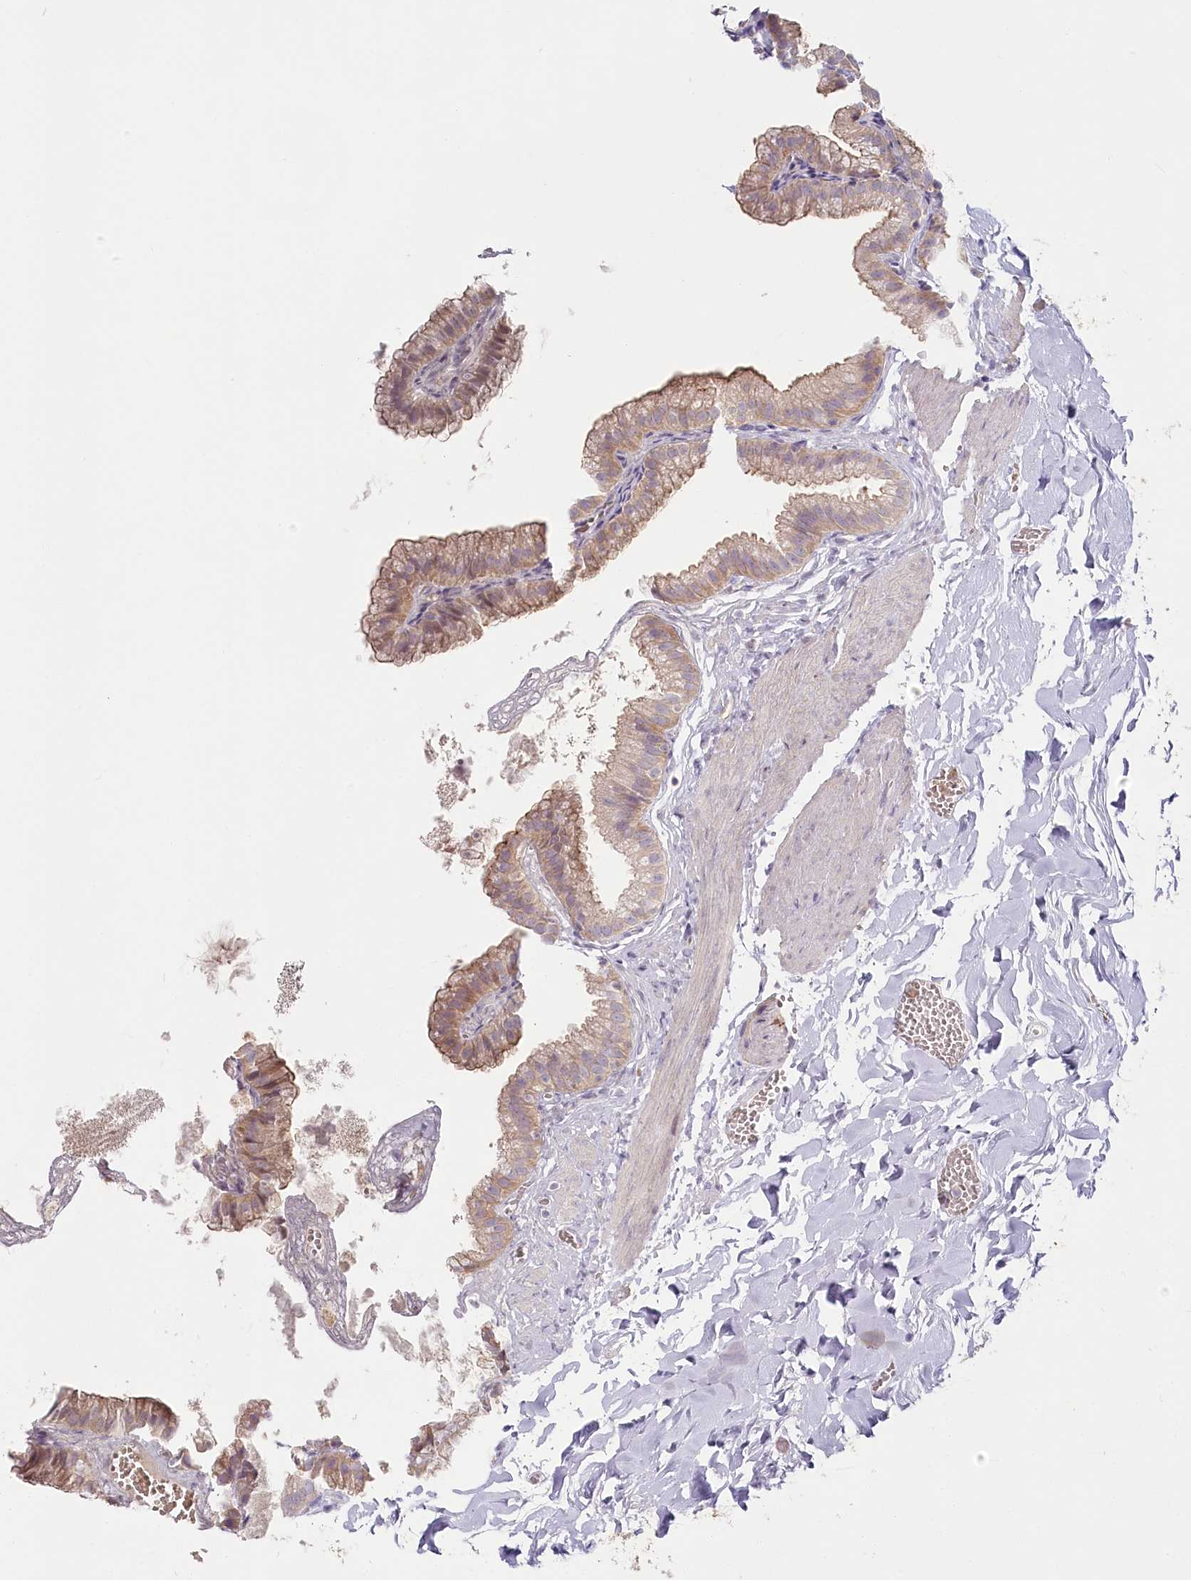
{"staining": {"intensity": "moderate", "quantity": ">75%", "location": "cytoplasmic/membranous"}, "tissue": "gallbladder", "cell_type": "Glandular cells", "image_type": "normal", "snomed": [{"axis": "morphology", "description": "Normal tissue, NOS"}, {"axis": "topography", "description": "Gallbladder"}], "caption": "Human gallbladder stained for a protein (brown) reveals moderate cytoplasmic/membranous positive positivity in approximately >75% of glandular cells.", "gene": "ABHD8", "patient": {"sex": "male", "age": 38}}